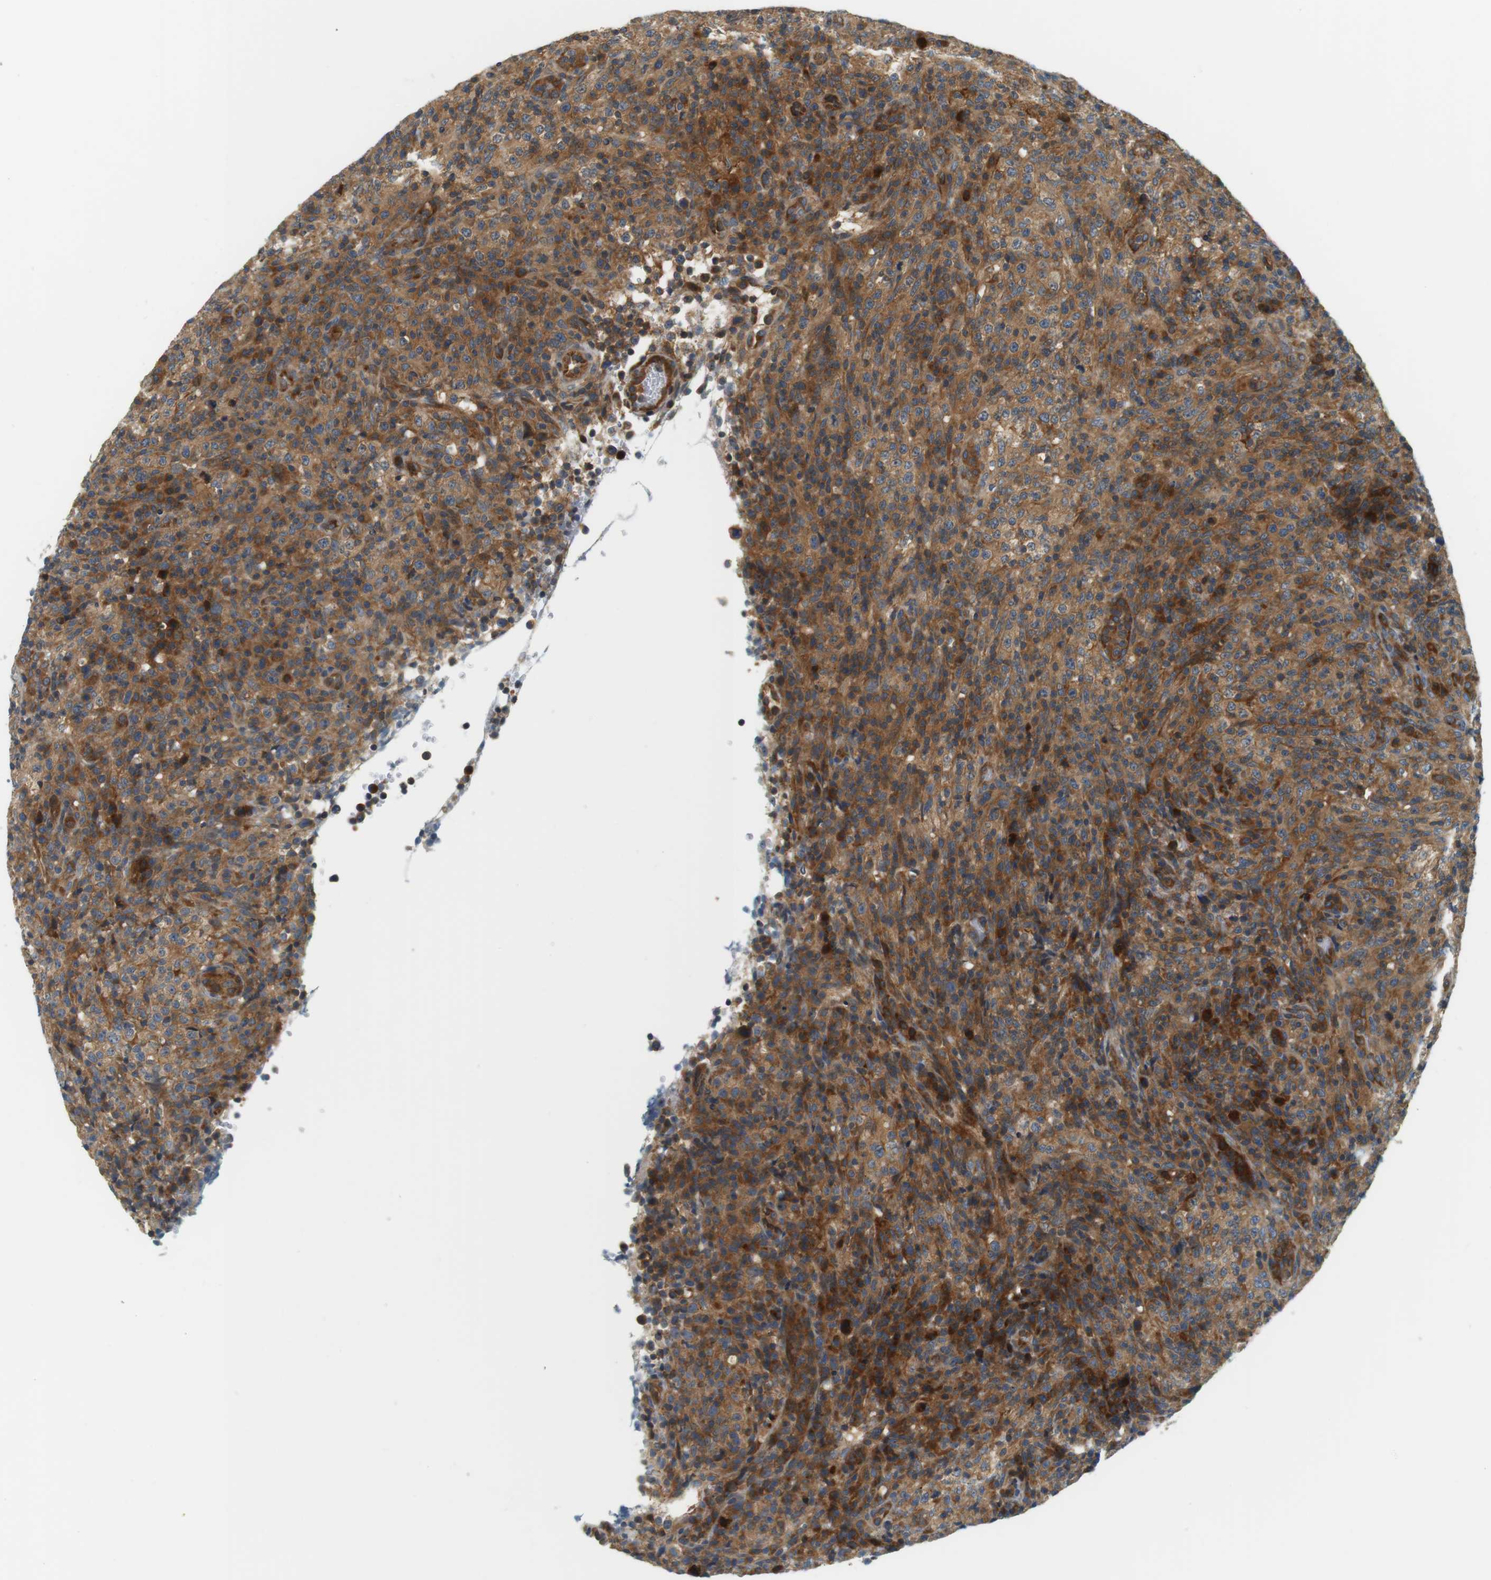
{"staining": {"intensity": "moderate", "quantity": ">75%", "location": "cytoplasmic/membranous"}, "tissue": "lymphoma", "cell_type": "Tumor cells", "image_type": "cancer", "snomed": [{"axis": "morphology", "description": "Malignant lymphoma, non-Hodgkin's type, High grade"}, {"axis": "topography", "description": "Lymph node"}], "caption": "Immunohistochemistry histopathology image of malignant lymphoma, non-Hodgkin's type (high-grade) stained for a protein (brown), which displays medium levels of moderate cytoplasmic/membranous expression in approximately >75% of tumor cells.", "gene": "SH3GLB1", "patient": {"sex": "female", "age": 76}}